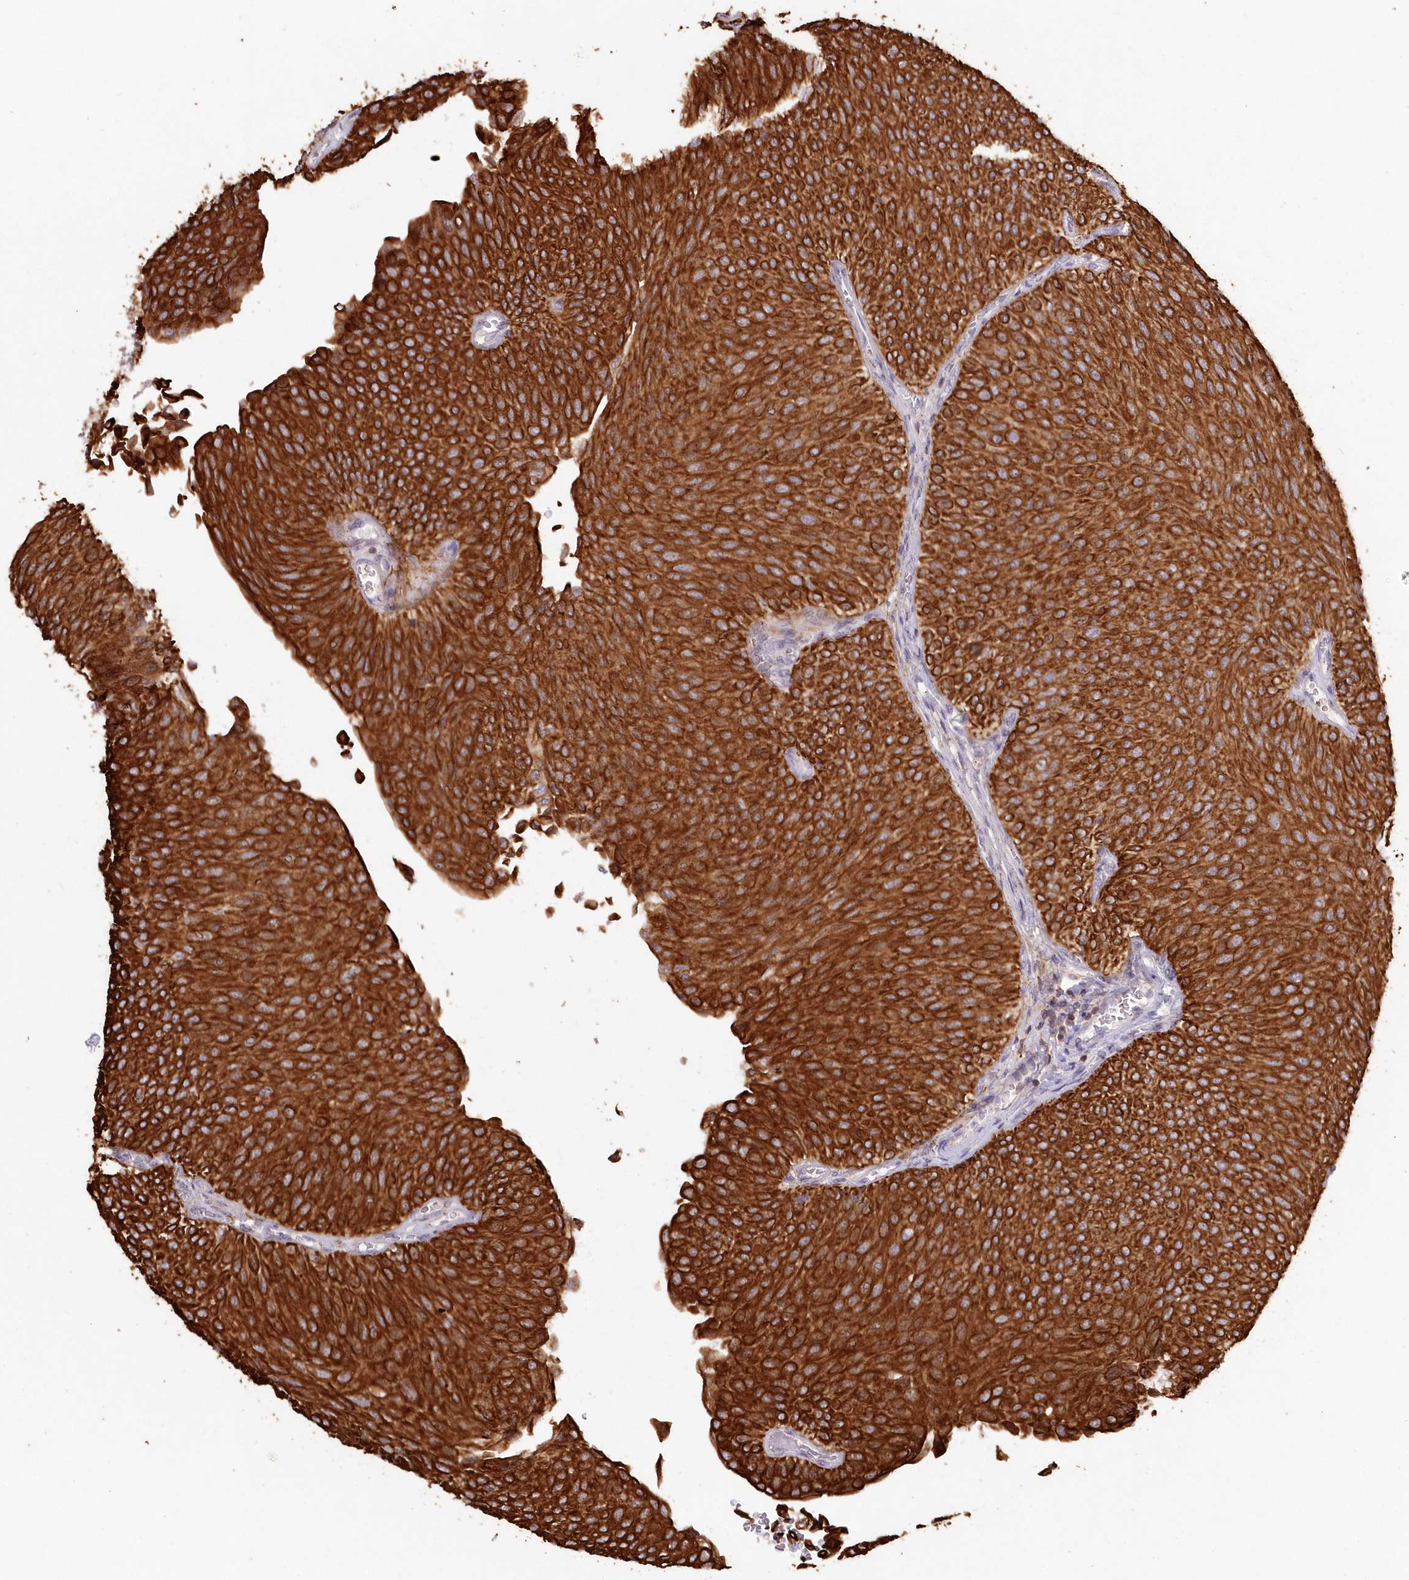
{"staining": {"intensity": "strong", "quantity": ">75%", "location": "cytoplasmic/membranous"}, "tissue": "urothelial cancer", "cell_type": "Tumor cells", "image_type": "cancer", "snomed": [{"axis": "morphology", "description": "Urothelial carcinoma, Low grade"}, {"axis": "topography", "description": "Urinary bladder"}], "caption": "Urothelial cancer was stained to show a protein in brown. There is high levels of strong cytoplasmic/membranous positivity in approximately >75% of tumor cells.", "gene": "SNED1", "patient": {"sex": "male", "age": 78}}